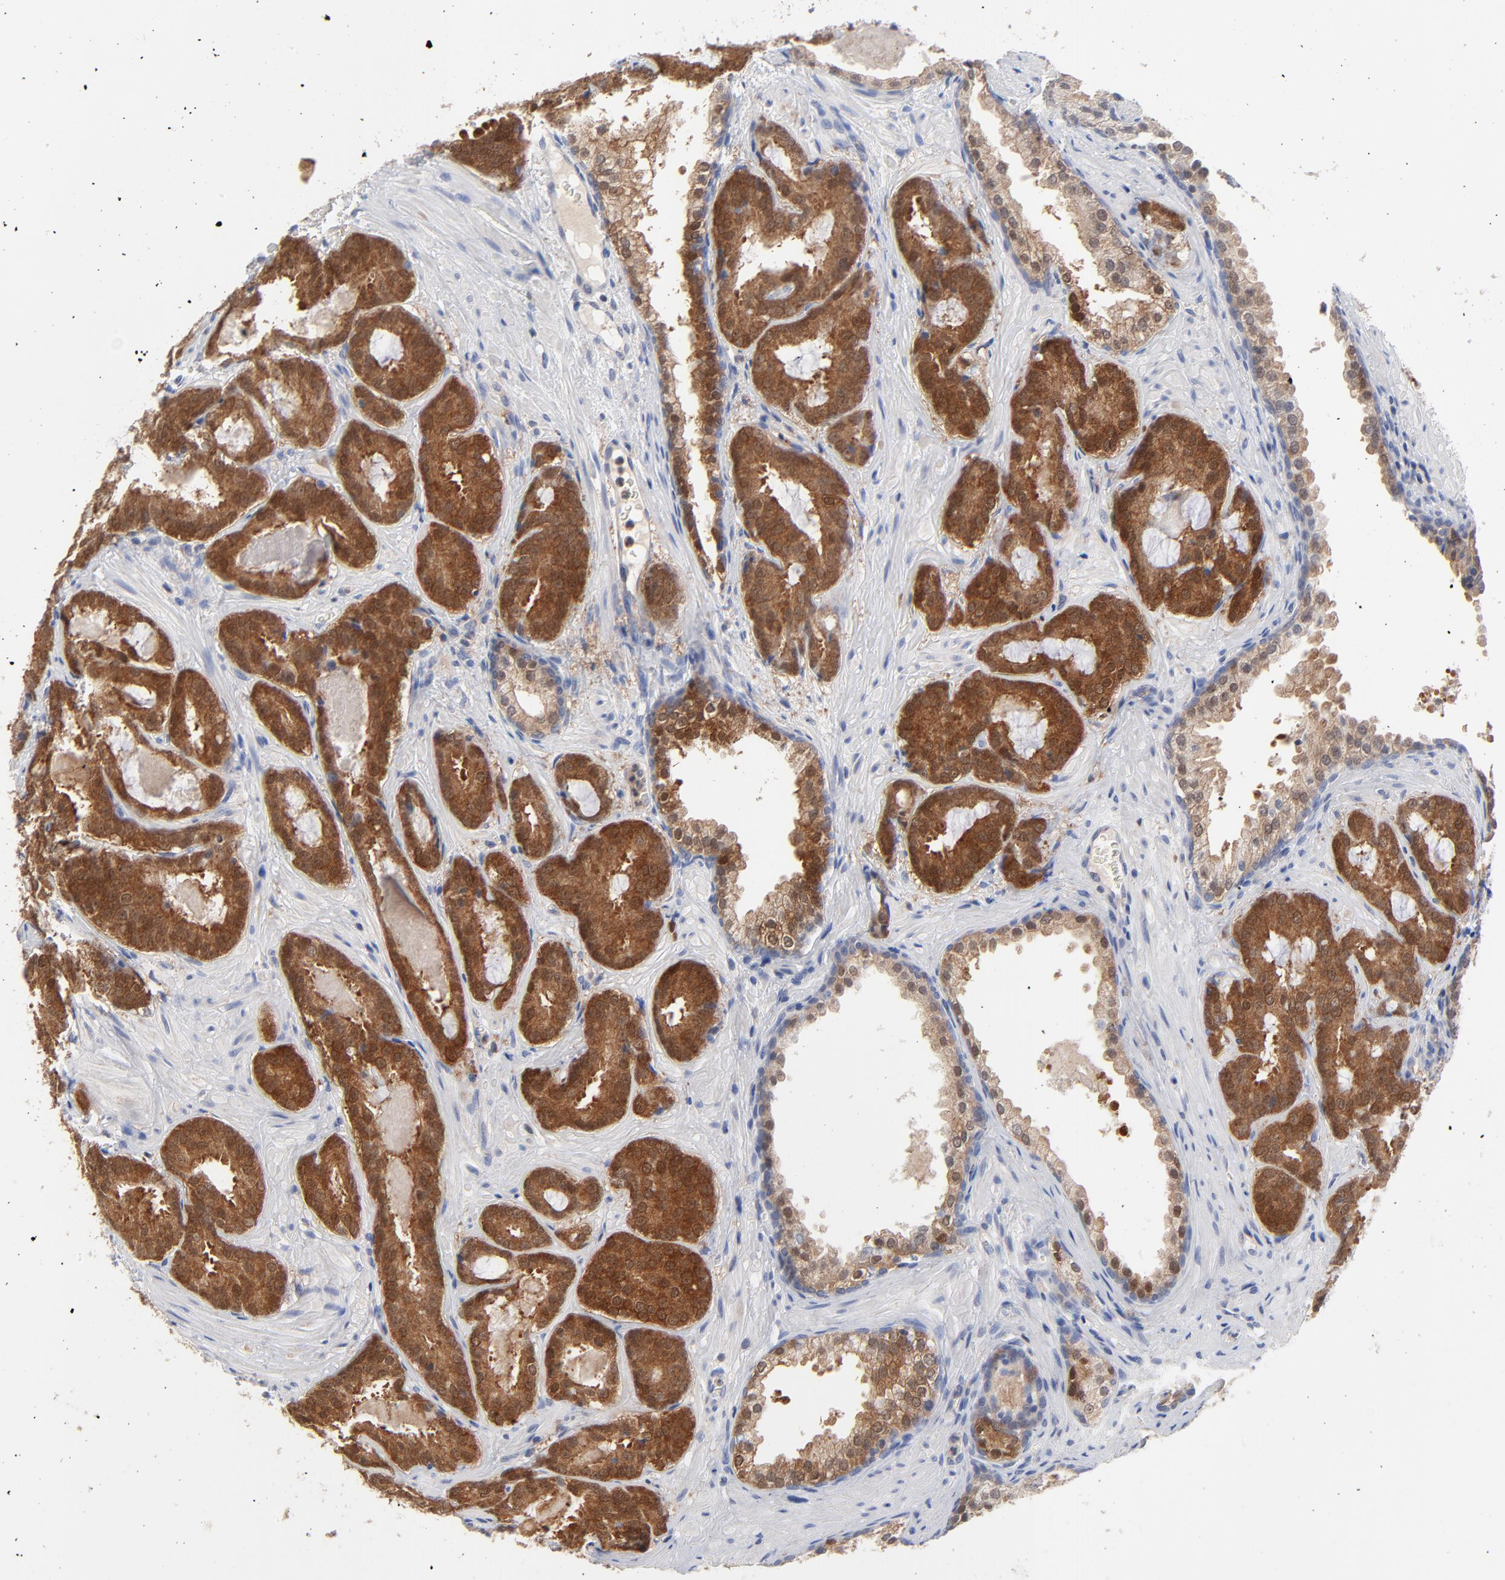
{"staining": {"intensity": "strong", "quantity": ">75%", "location": "cytoplasmic/membranous"}, "tissue": "prostate cancer", "cell_type": "Tumor cells", "image_type": "cancer", "snomed": [{"axis": "morphology", "description": "Adenocarcinoma, Medium grade"}, {"axis": "topography", "description": "Prostate"}], "caption": "Medium-grade adenocarcinoma (prostate) stained with a protein marker displays strong staining in tumor cells.", "gene": "CAB39L", "patient": {"sex": "male", "age": 64}}